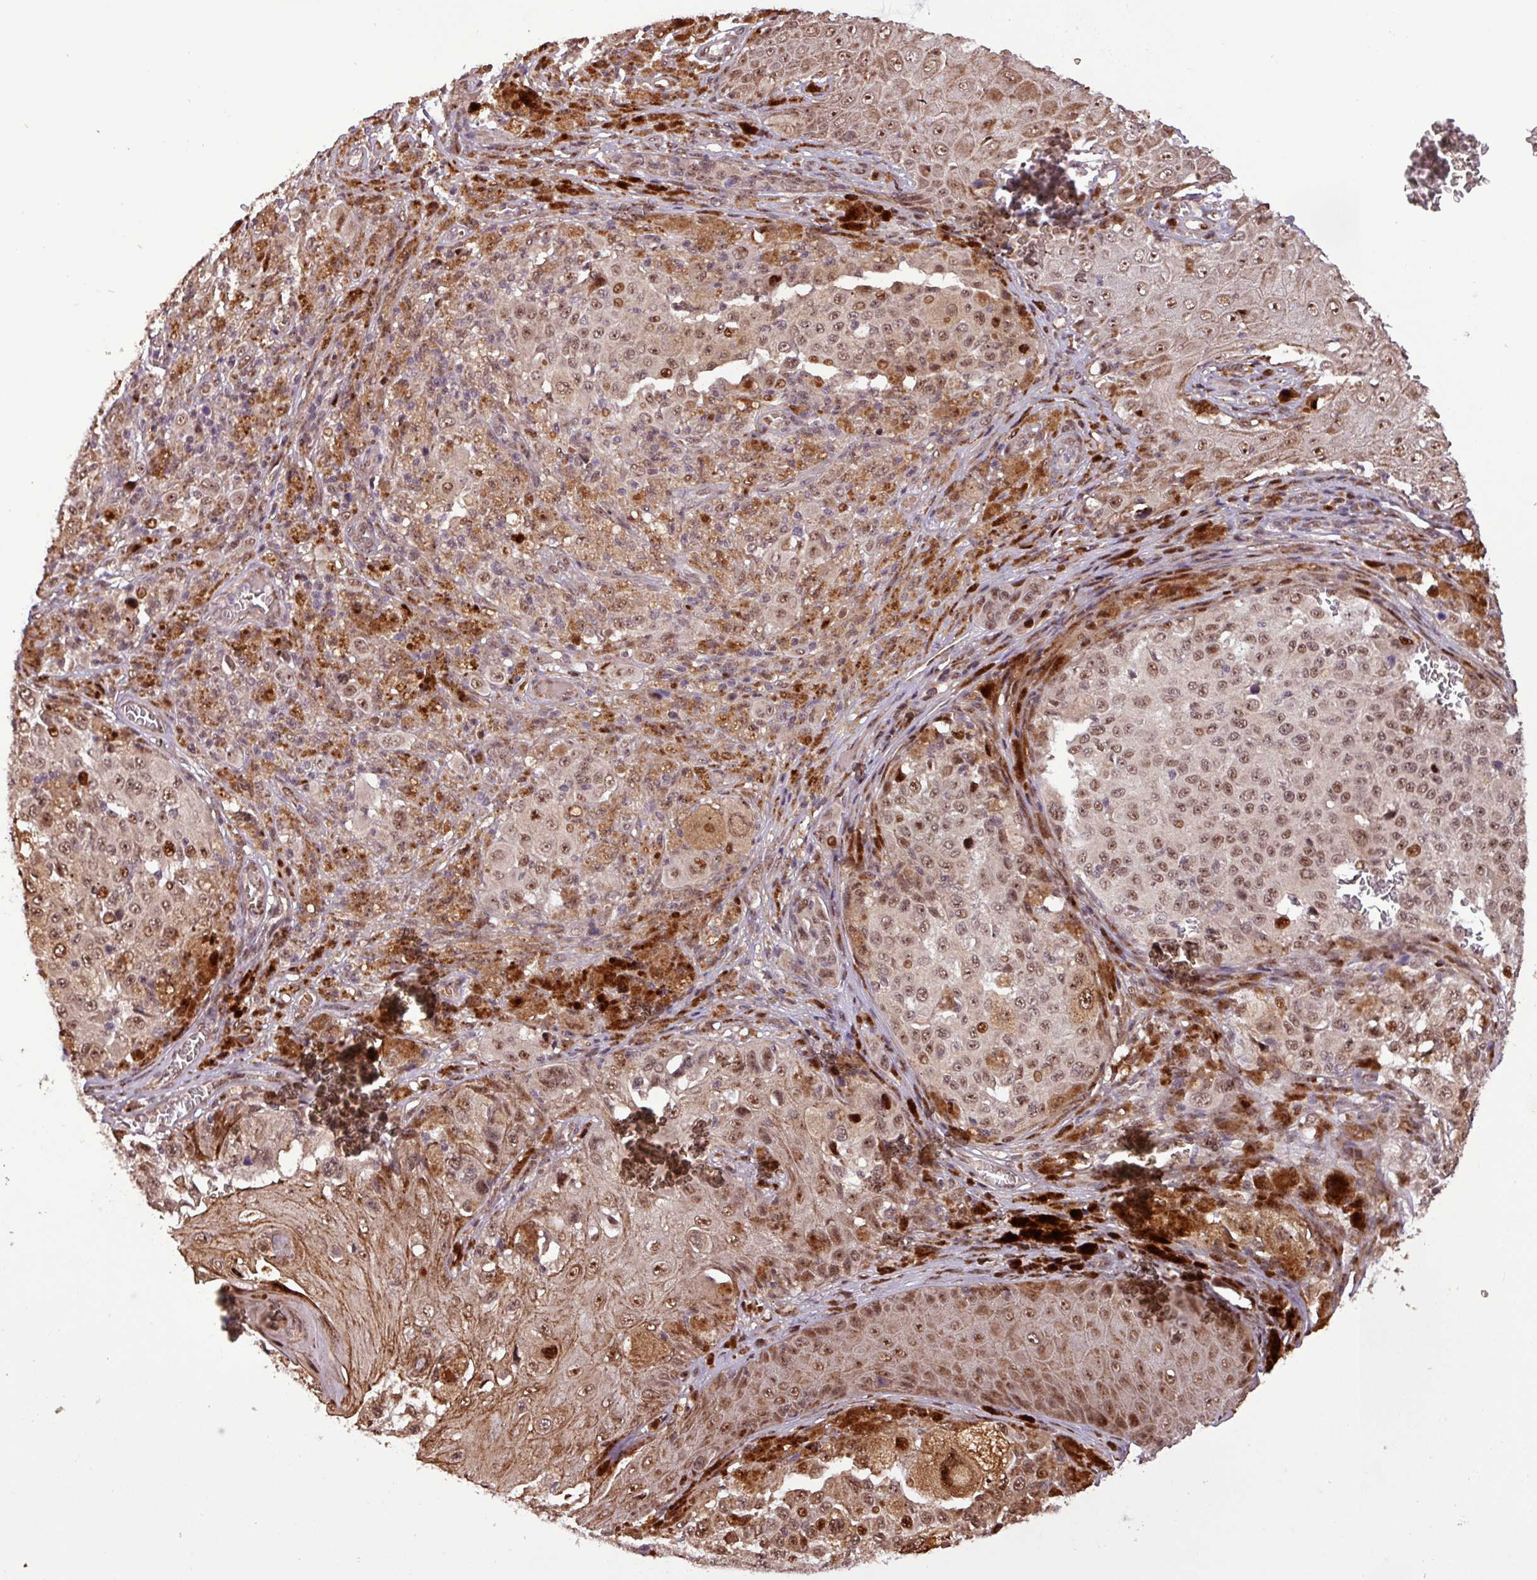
{"staining": {"intensity": "moderate", "quantity": ">75%", "location": "nuclear"}, "tissue": "melanoma", "cell_type": "Tumor cells", "image_type": "cancer", "snomed": [{"axis": "morphology", "description": "Malignant melanoma, NOS"}, {"axis": "topography", "description": "Skin"}], "caption": "IHC photomicrograph of neoplastic tissue: malignant melanoma stained using IHC reveals medium levels of moderate protein expression localized specifically in the nuclear of tumor cells, appearing as a nuclear brown color.", "gene": "SLC22A24", "patient": {"sex": "female", "age": 63}}